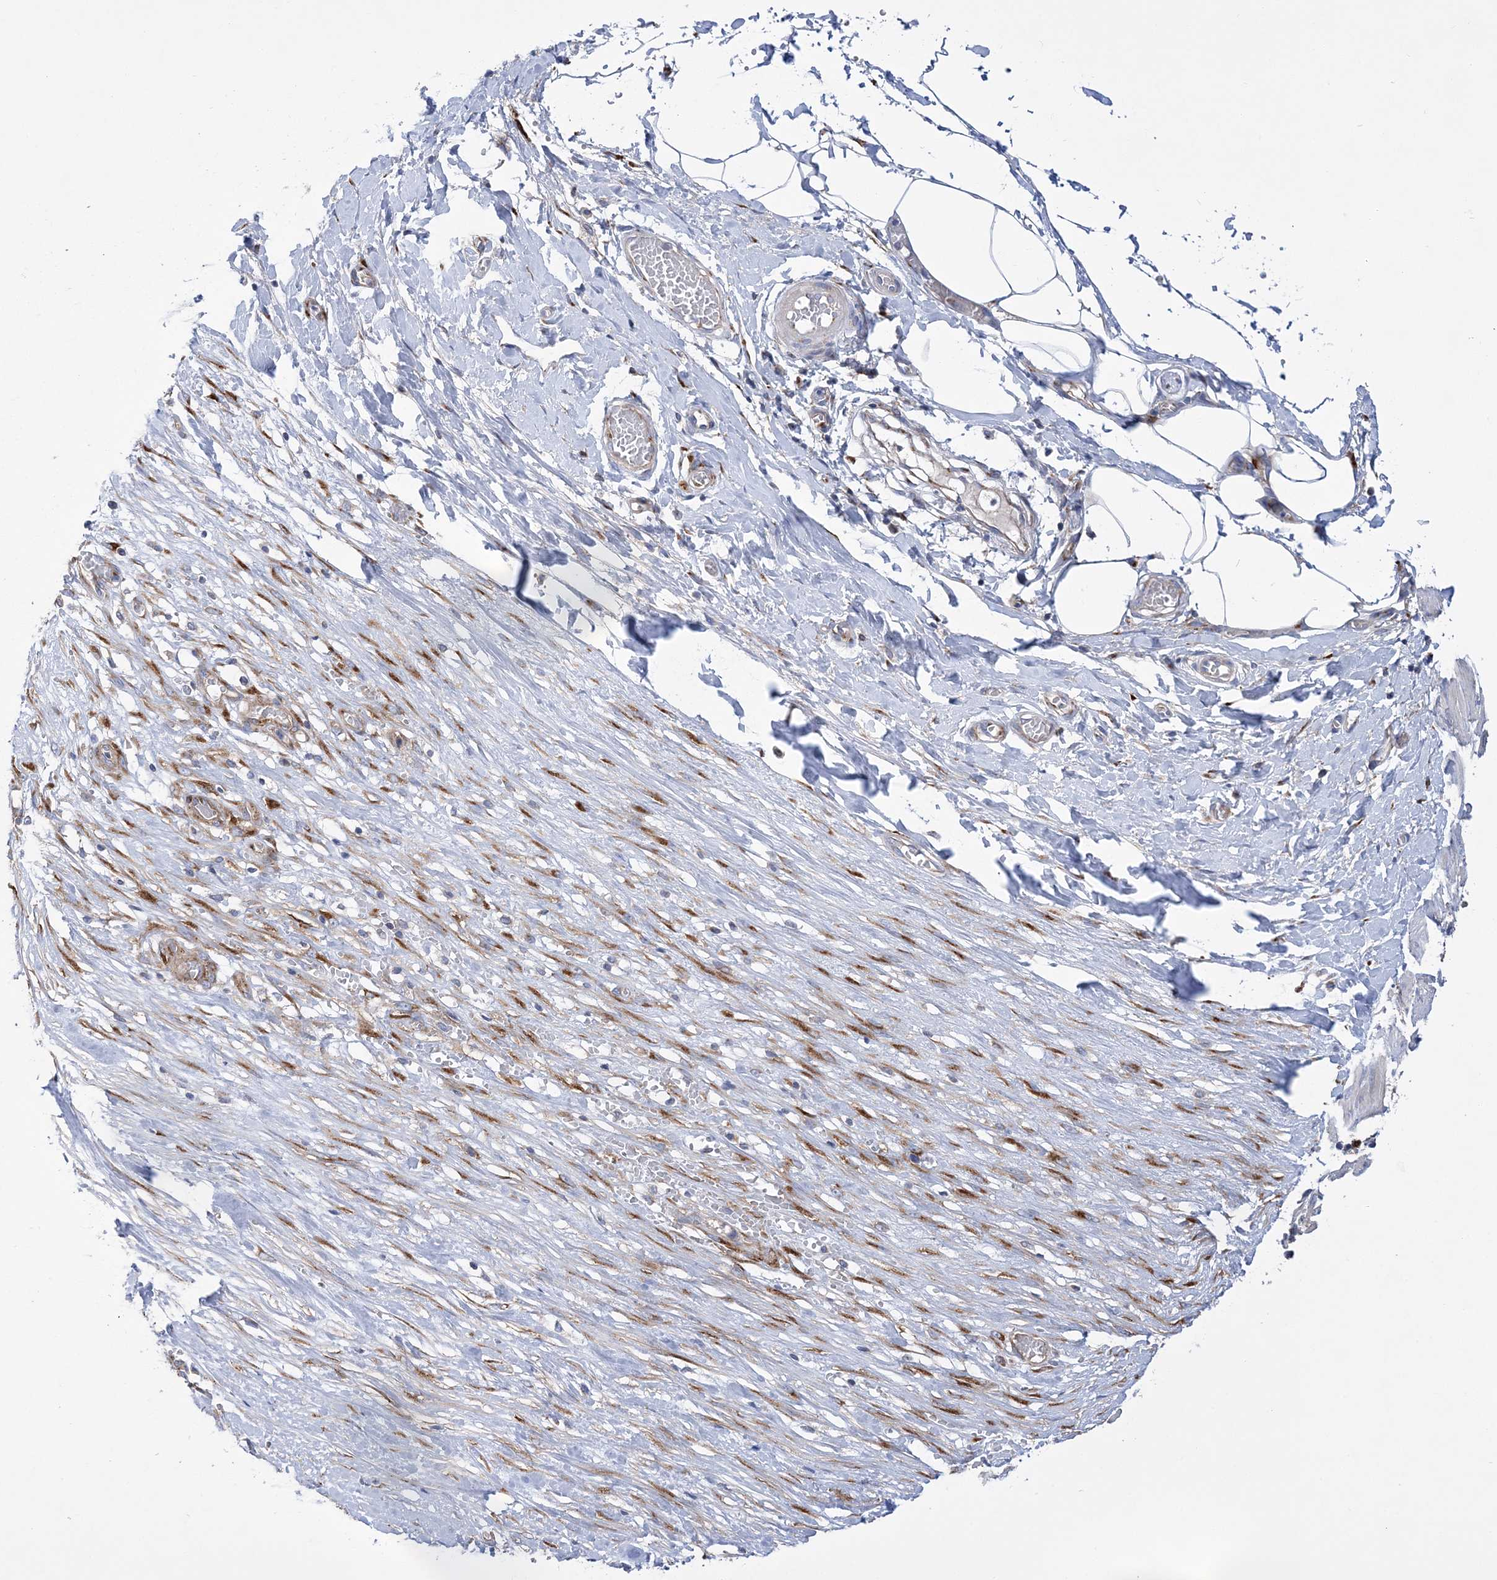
{"staining": {"intensity": "negative", "quantity": "none", "location": "none"}, "tissue": "smooth muscle", "cell_type": "Smooth muscle cells", "image_type": "normal", "snomed": [{"axis": "morphology", "description": "Normal tissue, NOS"}, {"axis": "morphology", "description": "Adenocarcinoma, NOS"}, {"axis": "topography", "description": "Colon"}, {"axis": "topography", "description": "Peripheral nerve tissue"}], "caption": "Normal smooth muscle was stained to show a protein in brown. There is no significant positivity in smooth muscle cells. (DAB (3,3'-diaminobenzidine) IHC visualized using brightfield microscopy, high magnification).", "gene": "COPB2", "patient": {"sex": "male", "age": 14}}